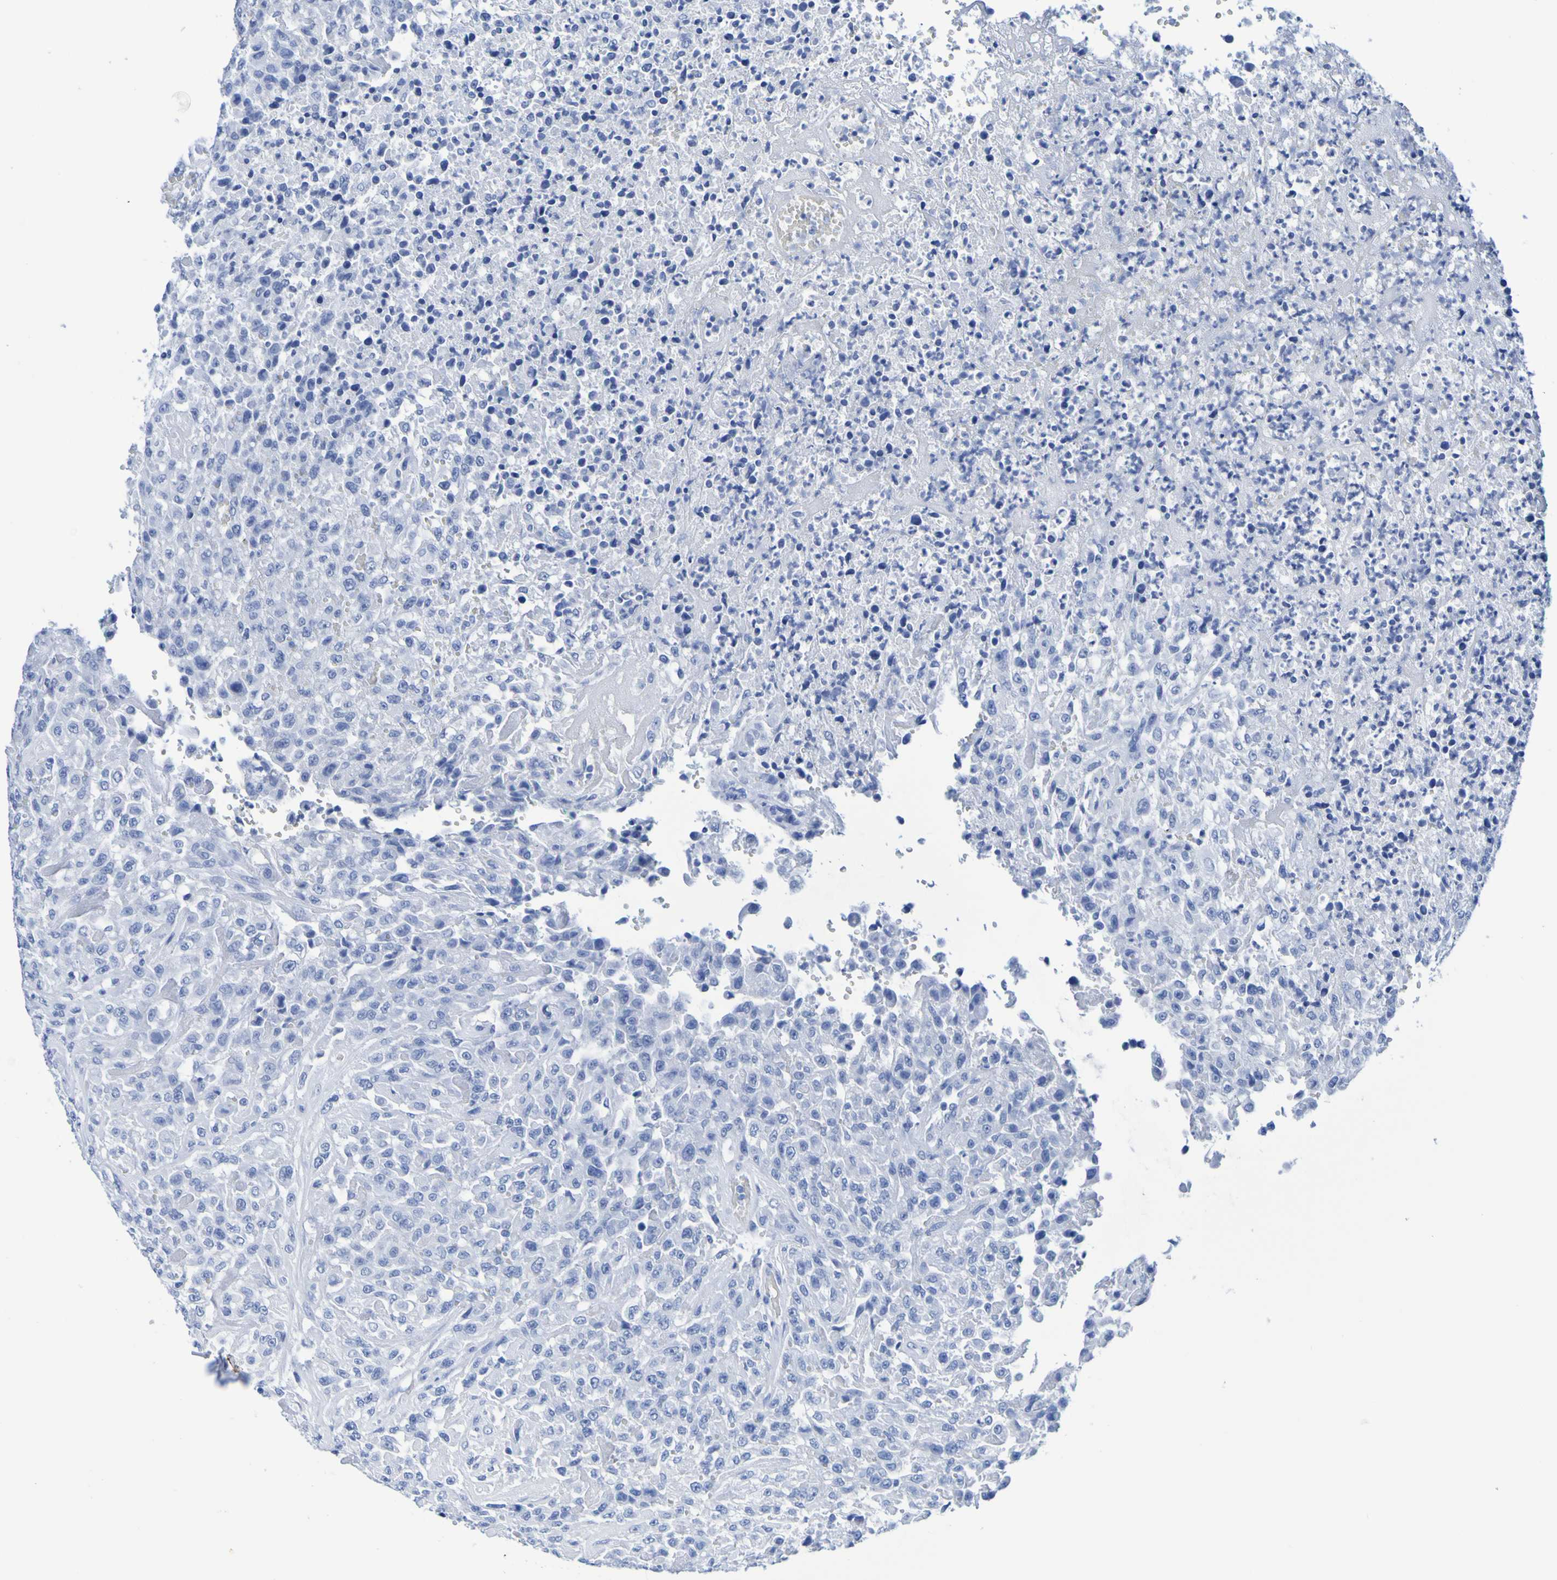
{"staining": {"intensity": "negative", "quantity": "none", "location": "none"}, "tissue": "urothelial cancer", "cell_type": "Tumor cells", "image_type": "cancer", "snomed": [{"axis": "morphology", "description": "Urothelial carcinoma, High grade"}, {"axis": "topography", "description": "Urinary bladder"}], "caption": "Immunohistochemistry (IHC) micrograph of human high-grade urothelial carcinoma stained for a protein (brown), which shows no positivity in tumor cells. Nuclei are stained in blue.", "gene": "DPEP1", "patient": {"sex": "male", "age": 46}}